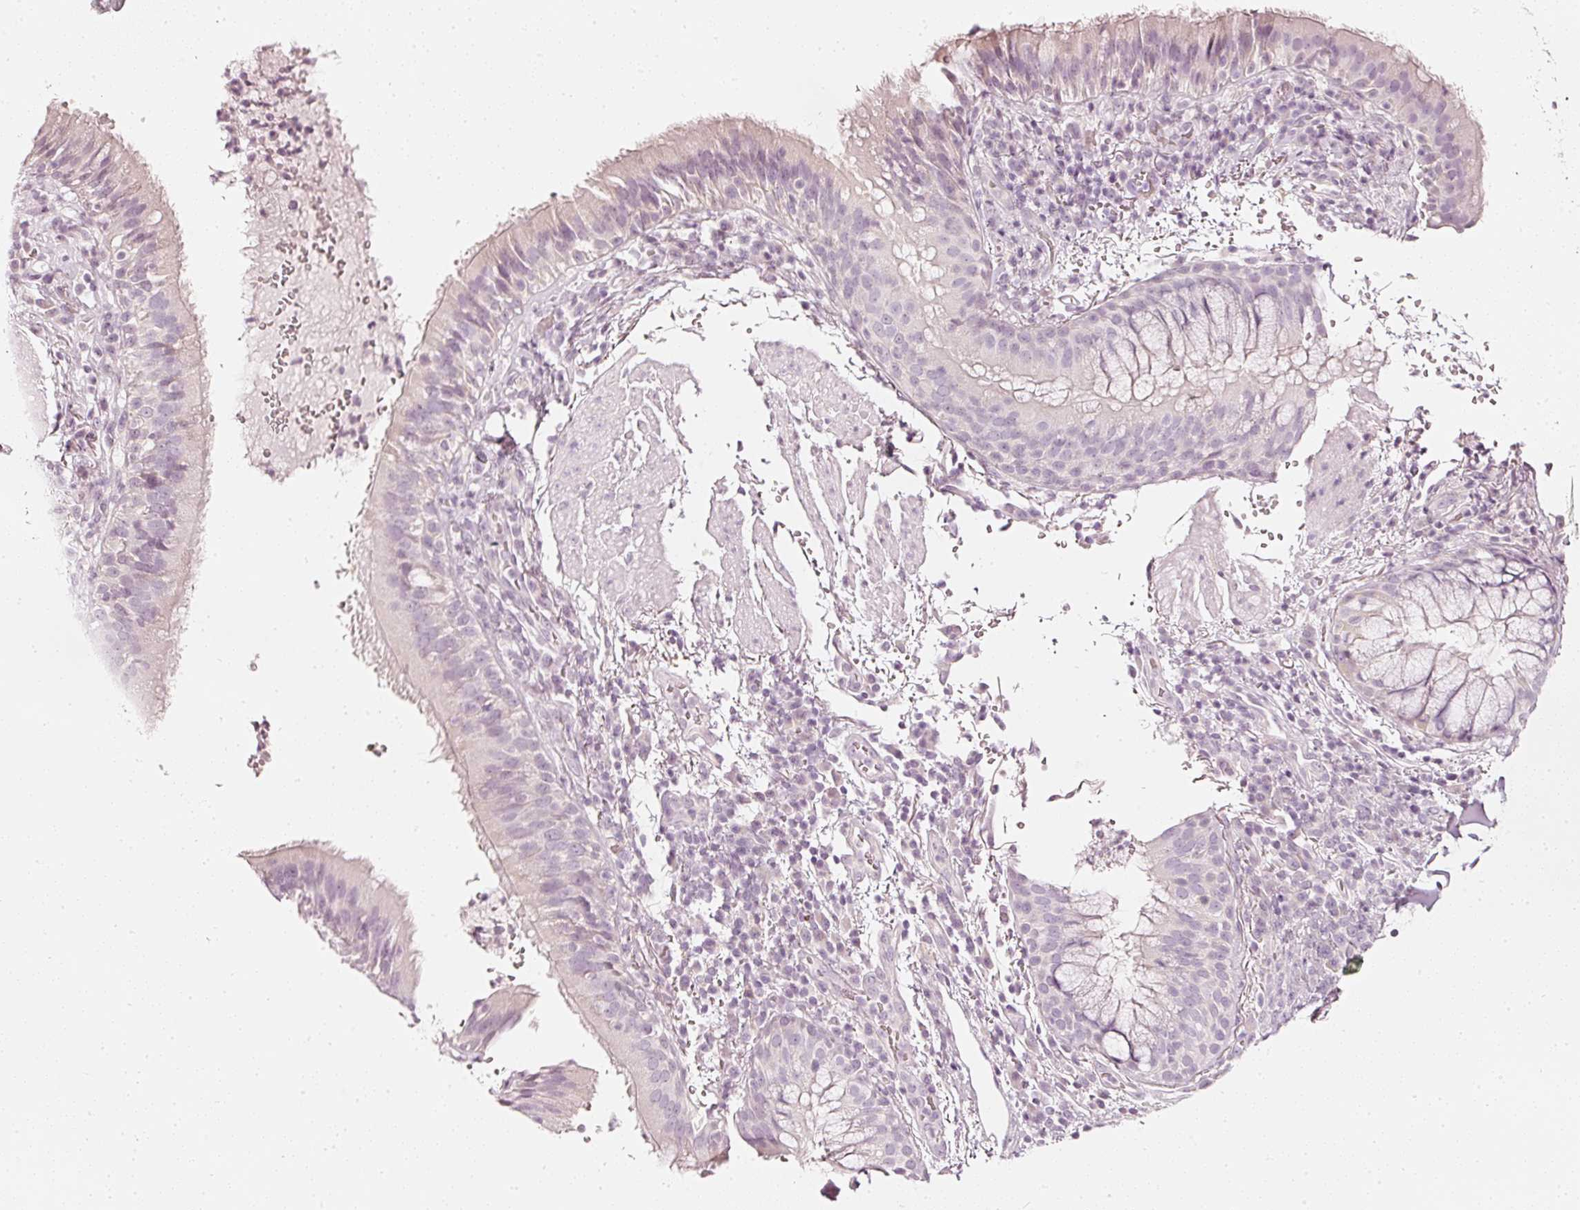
{"staining": {"intensity": "negative", "quantity": "none", "location": "none"}, "tissue": "bronchus", "cell_type": "Respiratory epithelial cells", "image_type": "normal", "snomed": [{"axis": "morphology", "description": "Normal tissue, NOS"}, {"axis": "topography", "description": "Cartilage tissue"}, {"axis": "topography", "description": "Bronchus"}], "caption": "Immunohistochemistry image of normal bronchus stained for a protein (brown), which demonstrates no expression in respiratory epithelial cells. (IHC, brightfield microscopy, high magnification).", "gene": "CNP", "patient": {"sex": "male", "age": 56}}